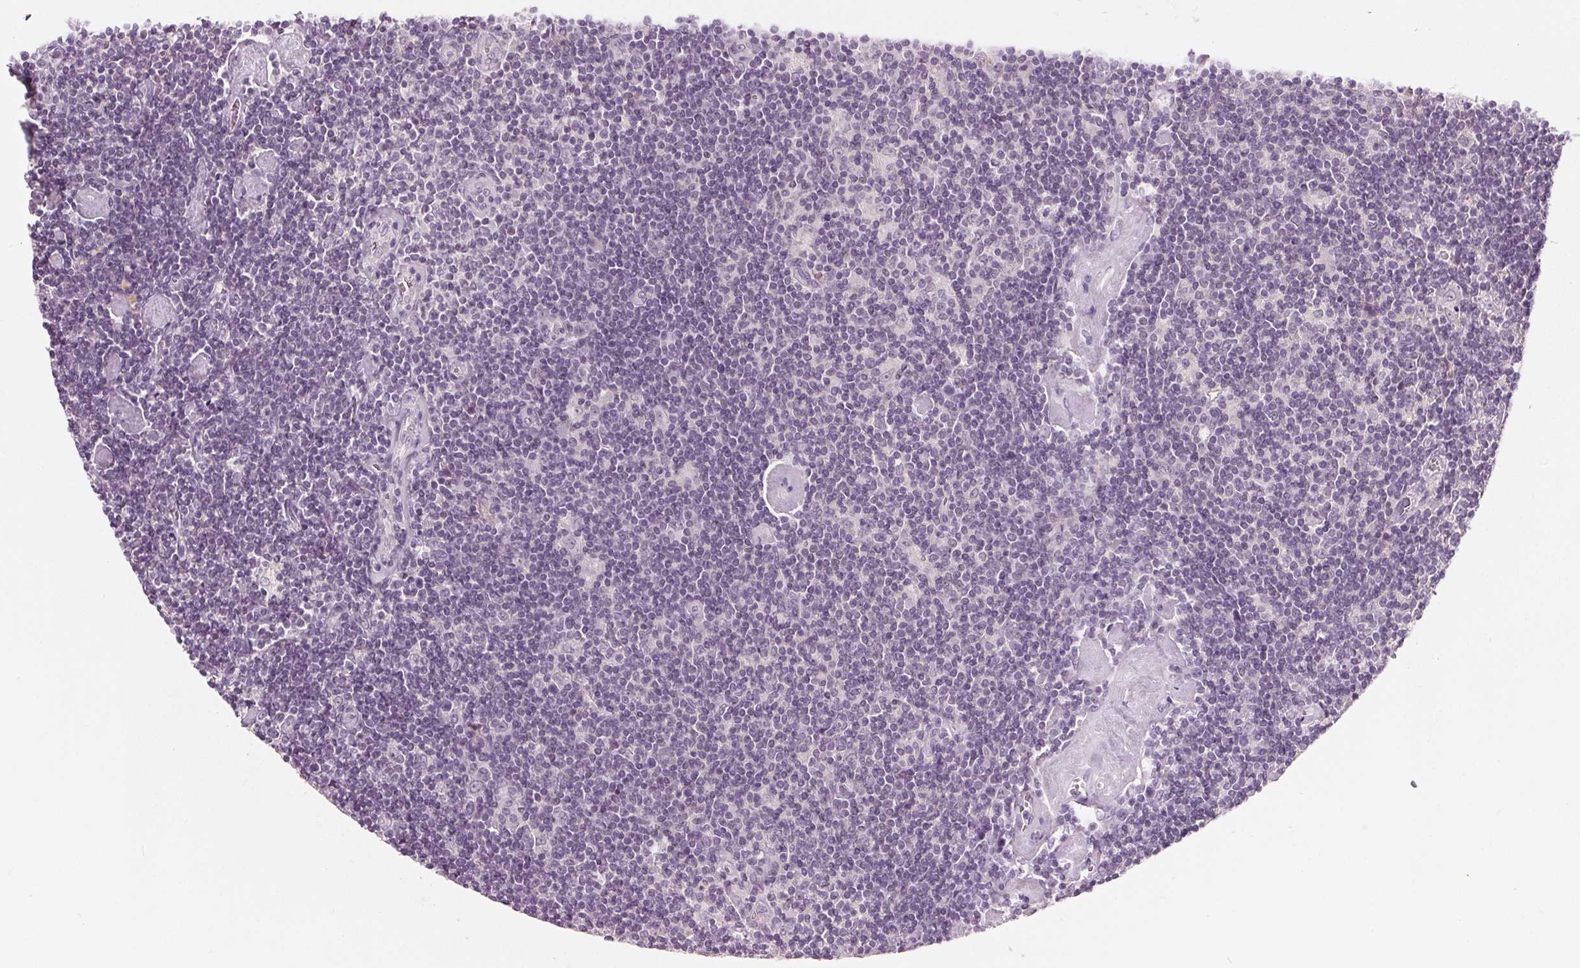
{"staining": {"intensity": "negative", "quantity": "none", "location": "none"}, "tissue": "lymphoma", "cell_type": "Tumor cells", "image_type": "cancer", "snomed": [{"axis": "morphology", "description": "Hodgkin's disease, NOS"}, {"axis": "topography", "description": "Lymph node"}], "caption": "High power microscopy histopathology image of an IHC image of lymphoma, revealing no significant positivity in tumor cells.", "gene": "TKFC", "patient": {"sex": "male", "age": 40}}